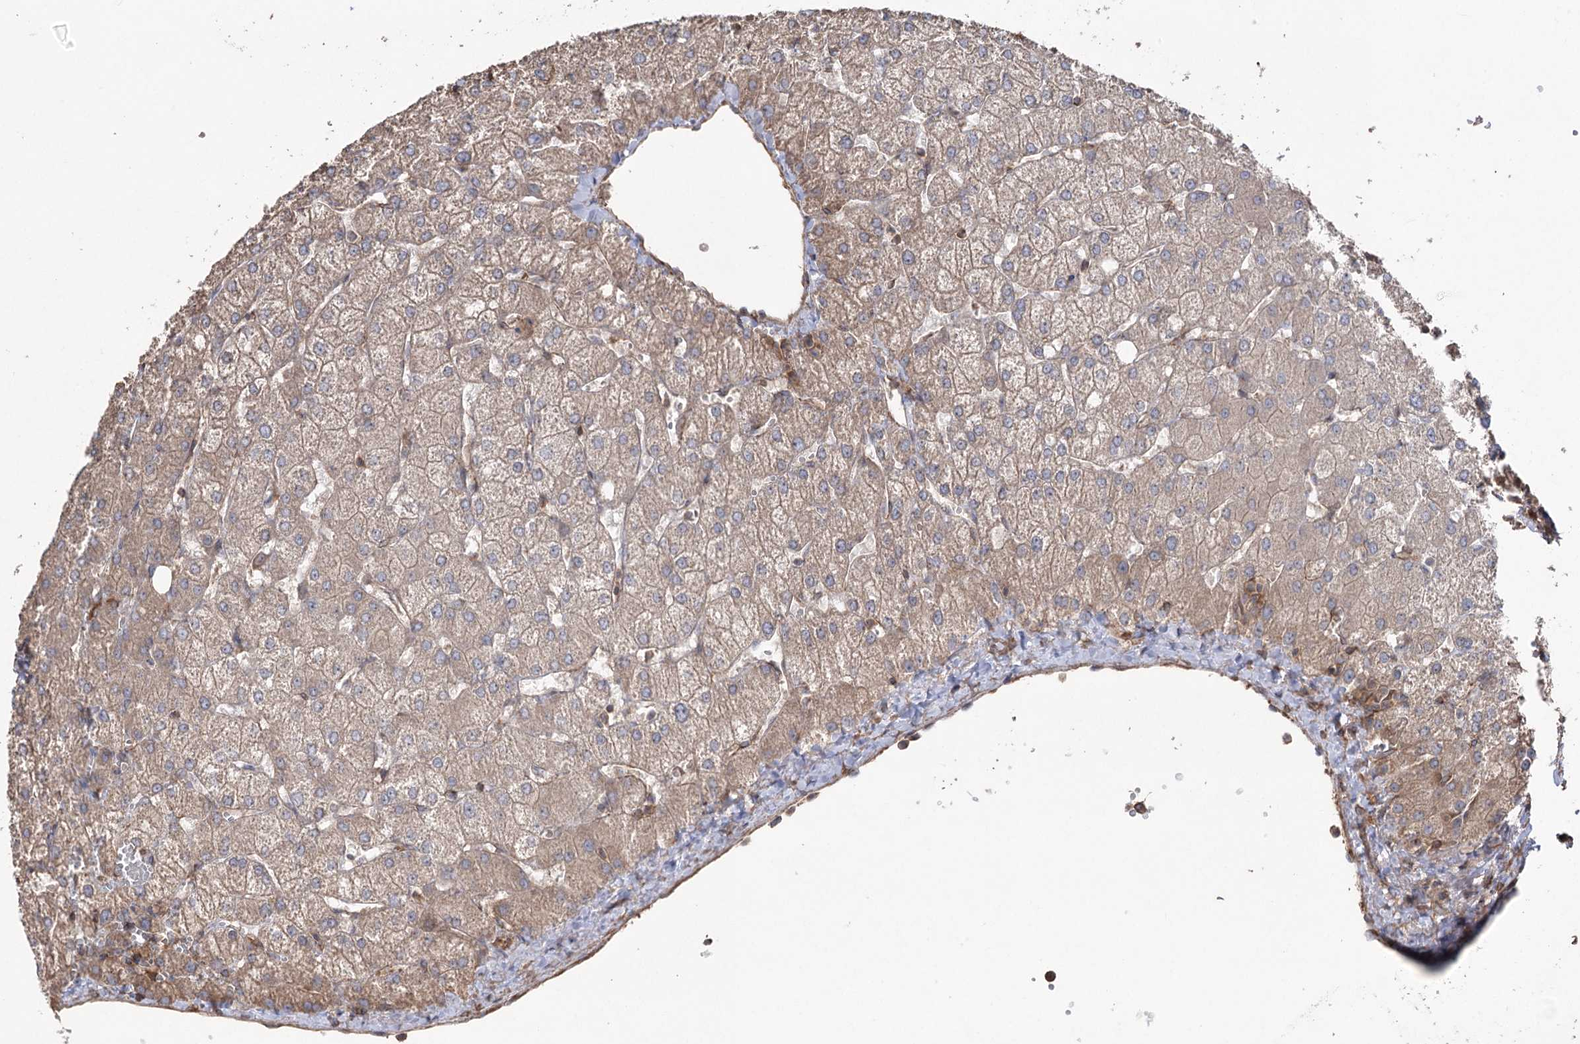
{"staining": {"intensity": "moderate", "quantity": "25%-75%", "location": "cytoplasmic/membranous"}, "tissue": "liver", "cell_type": "Cholangiocytes", "image_type": "normal", "snomed": [{"axis": "morphology", "description": "Normal tissue, NOS"}, {"axis": "topography", "description": "Liver"}], "caption": "A brown stain highlights moderate cytoplasmic/membranous staining of a protein in cholangiocytes of unremarkable human liver.", "gene": "LARS2", "patient": {"sex": "female", "age": 54}}